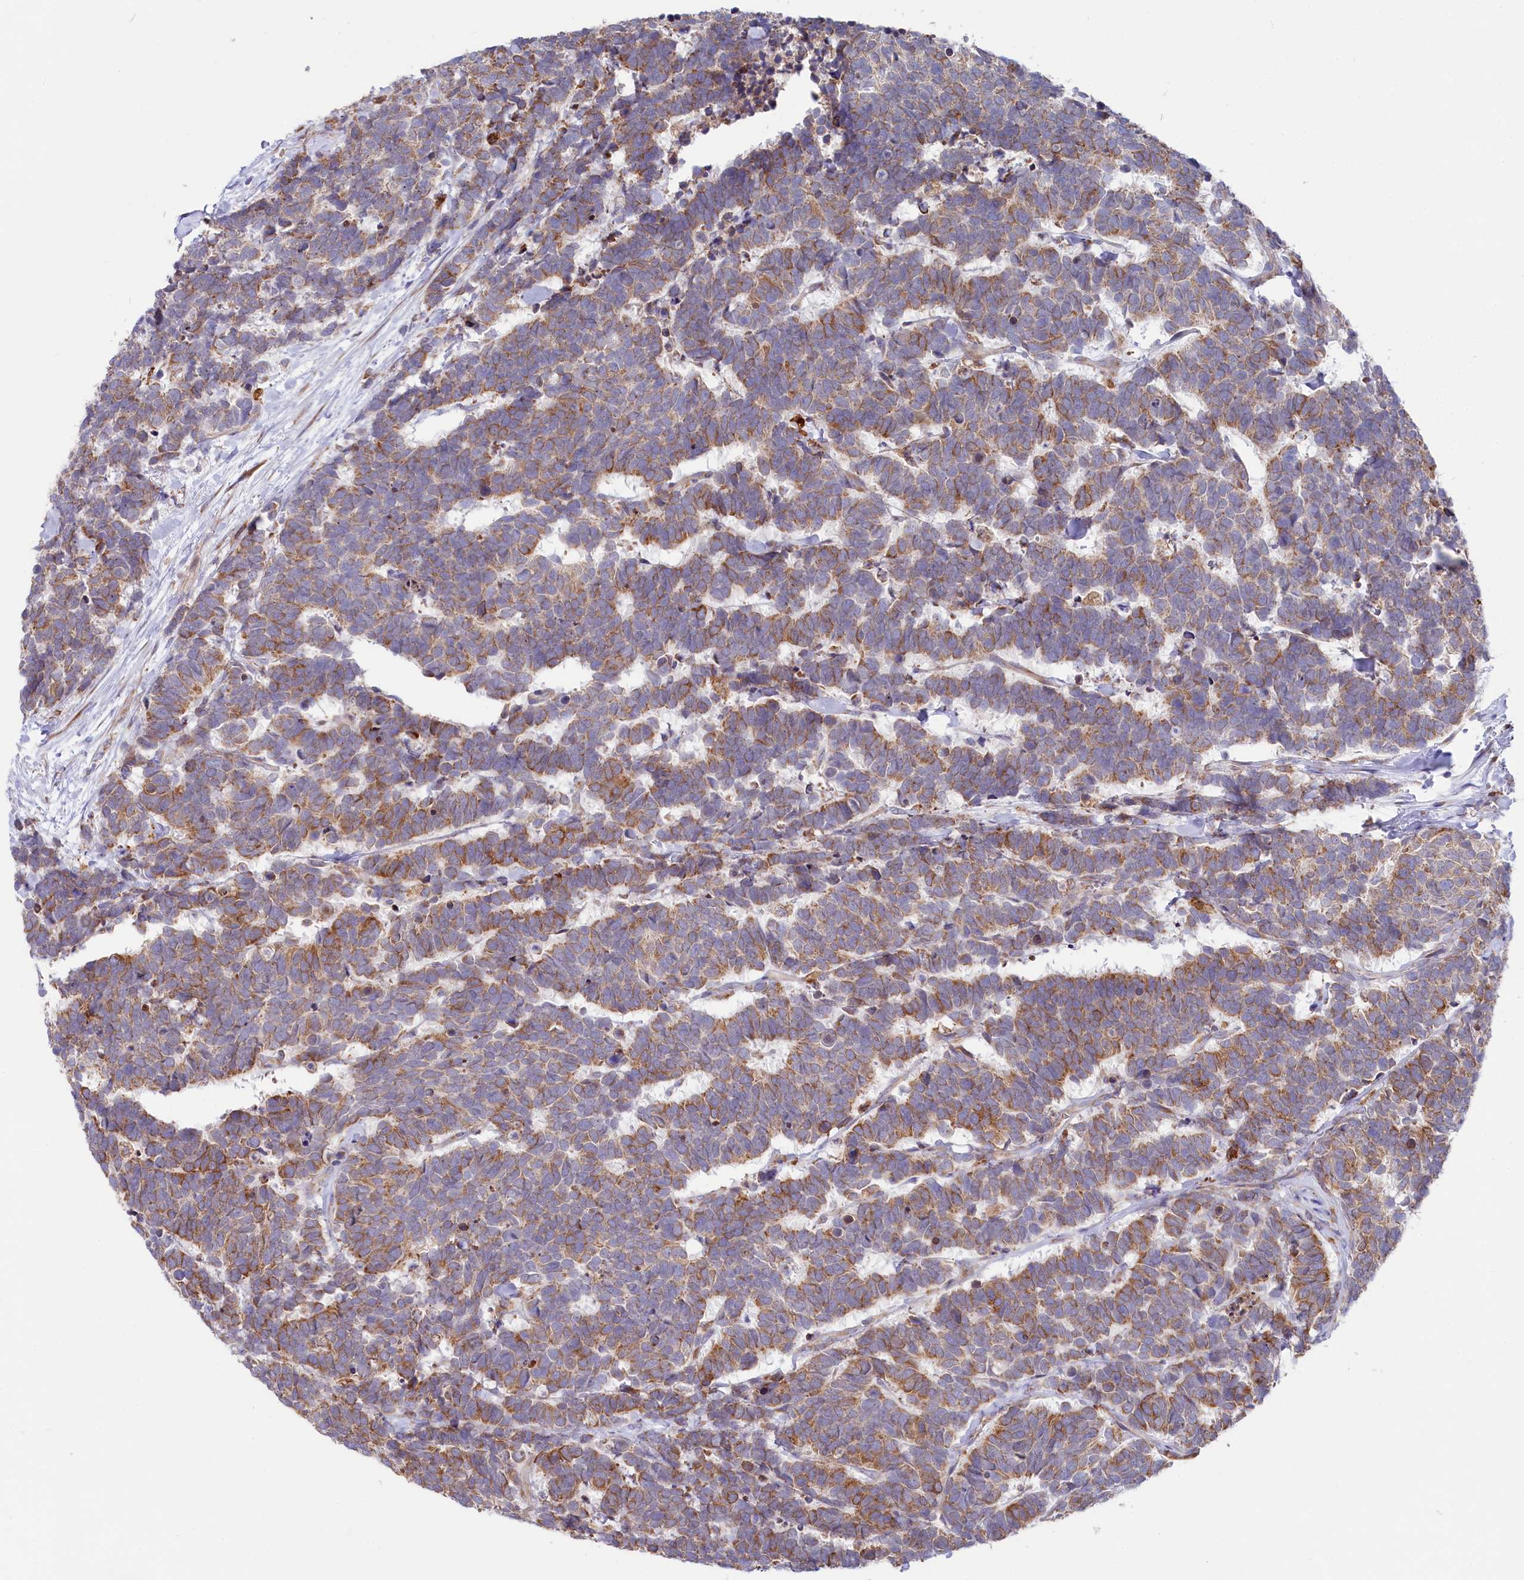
{"staining": {"intensity": "moderate", "quantity": ">75%", "location": "cytoplasmic/membranous"}, "tissue": "carcinoid", "cell_type": "Tumor cells", "image_type": "cancer", "snomed": [{"axis": "morphology", "description": "Carcinoma, NOS"}, {"axis": "morphology", "description": "Carcinoid, malignant, NOS"}, {"axis": "topography", "description": "Urinary bladder"}], "caption": "This image displays carcinoid stained with immunohistochemistry (IHC) to label a protein in brown. The cytoplasmic/membranous of tumor cells show moderate positivity for the protein. Nuclei are counter-stained blue.", "gene": "CHID1", "patient": {"sex": "male", "age": 57}}